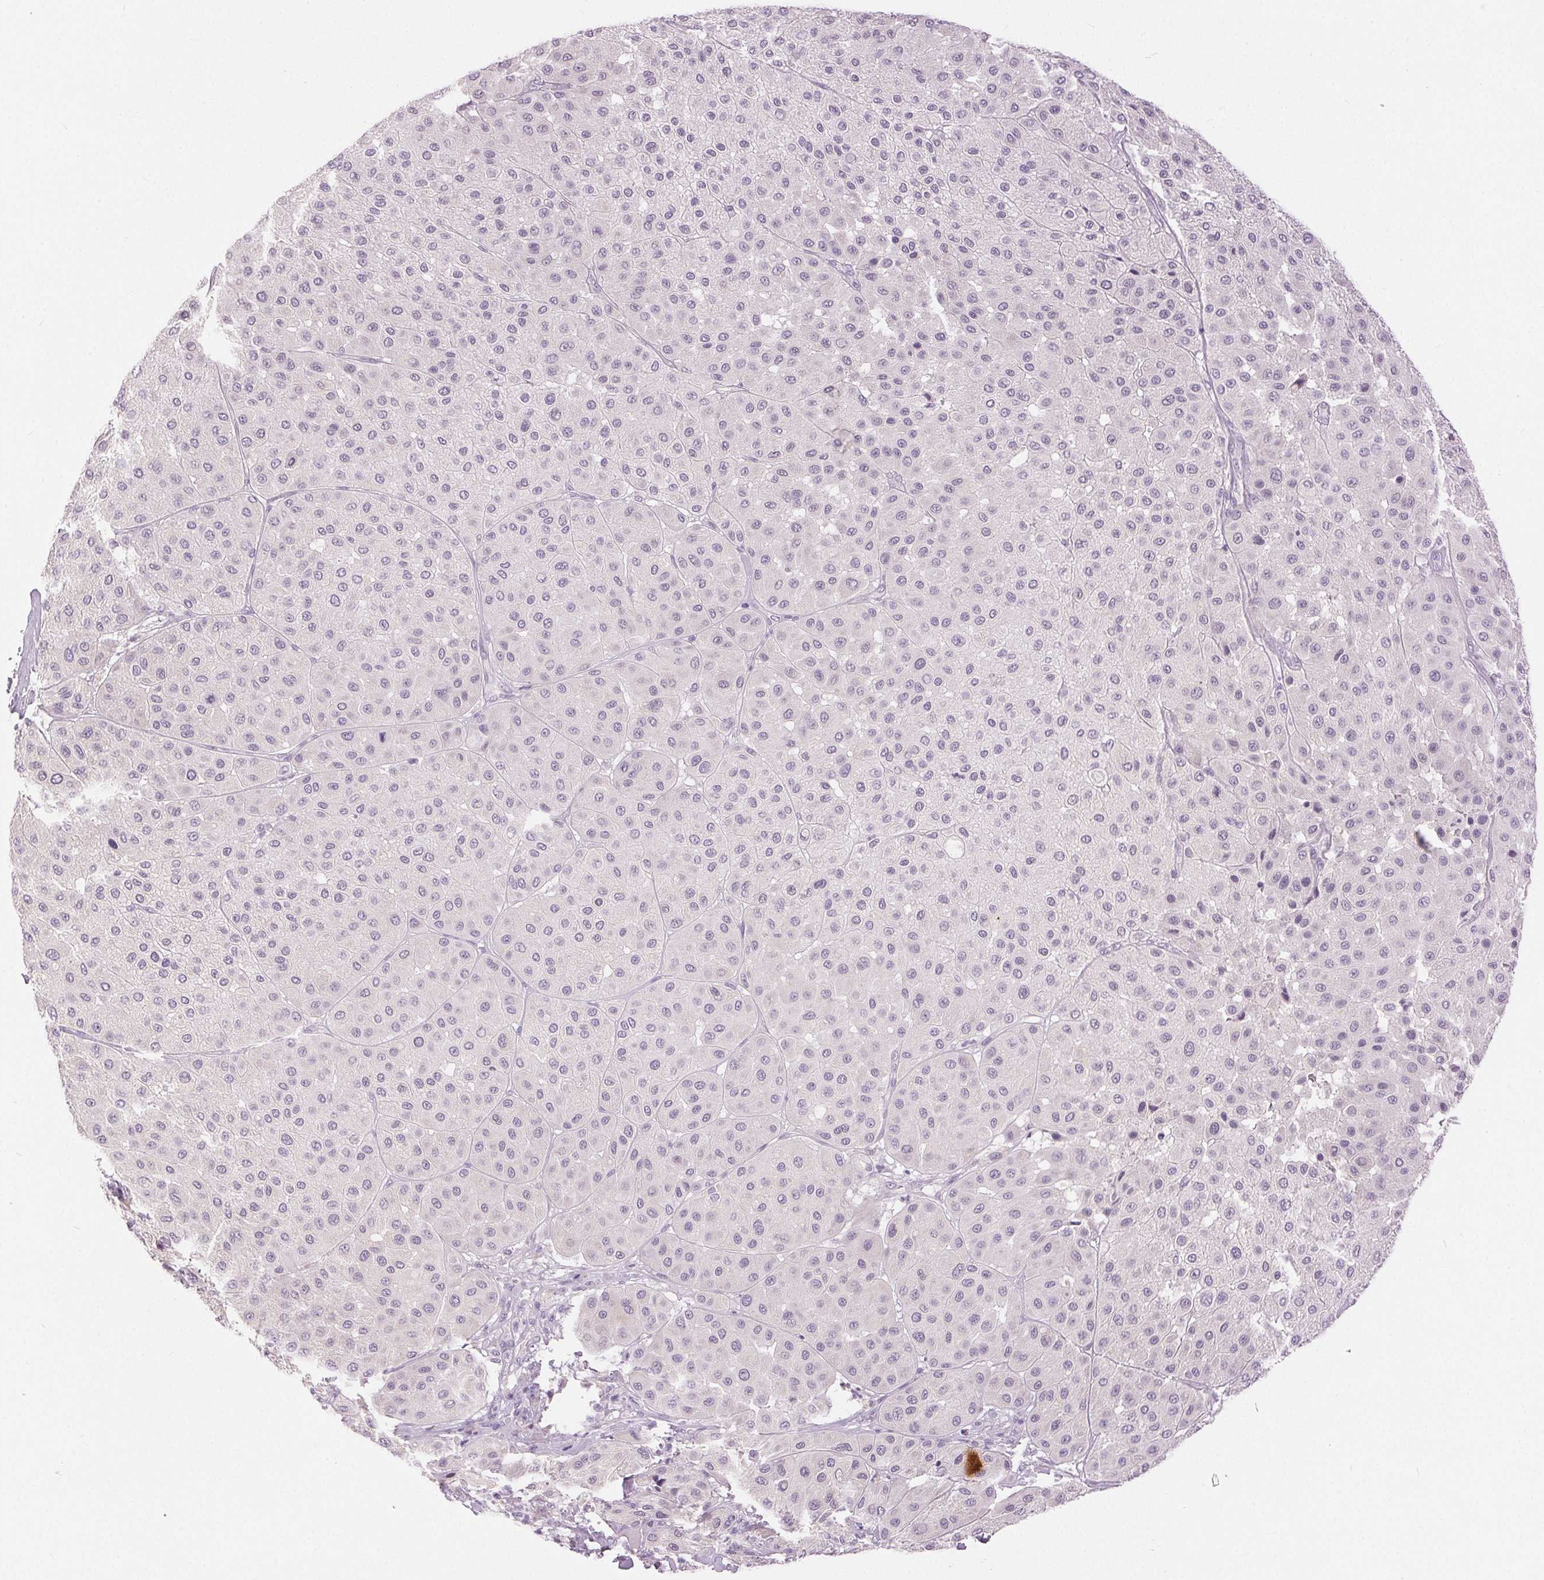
{"staining": {"intensity": "negative", "quantity": "none", "location": "none"}, "tissue": "melanoma", "cell_type": "Tumor cells", "image_type": "cancer", "snomed": [{"axis": "morphology", "description": "Malignant melanoma, Metastatic site"}, {"axis": "topography", "description": "Smooth muscle"}], "caption": "This is an immunohistochemistry micrograph of human melanoma. There is no staining in tumor cells.", "gene": "DSG3", "patient": {"sex": "male", "age": 41}}